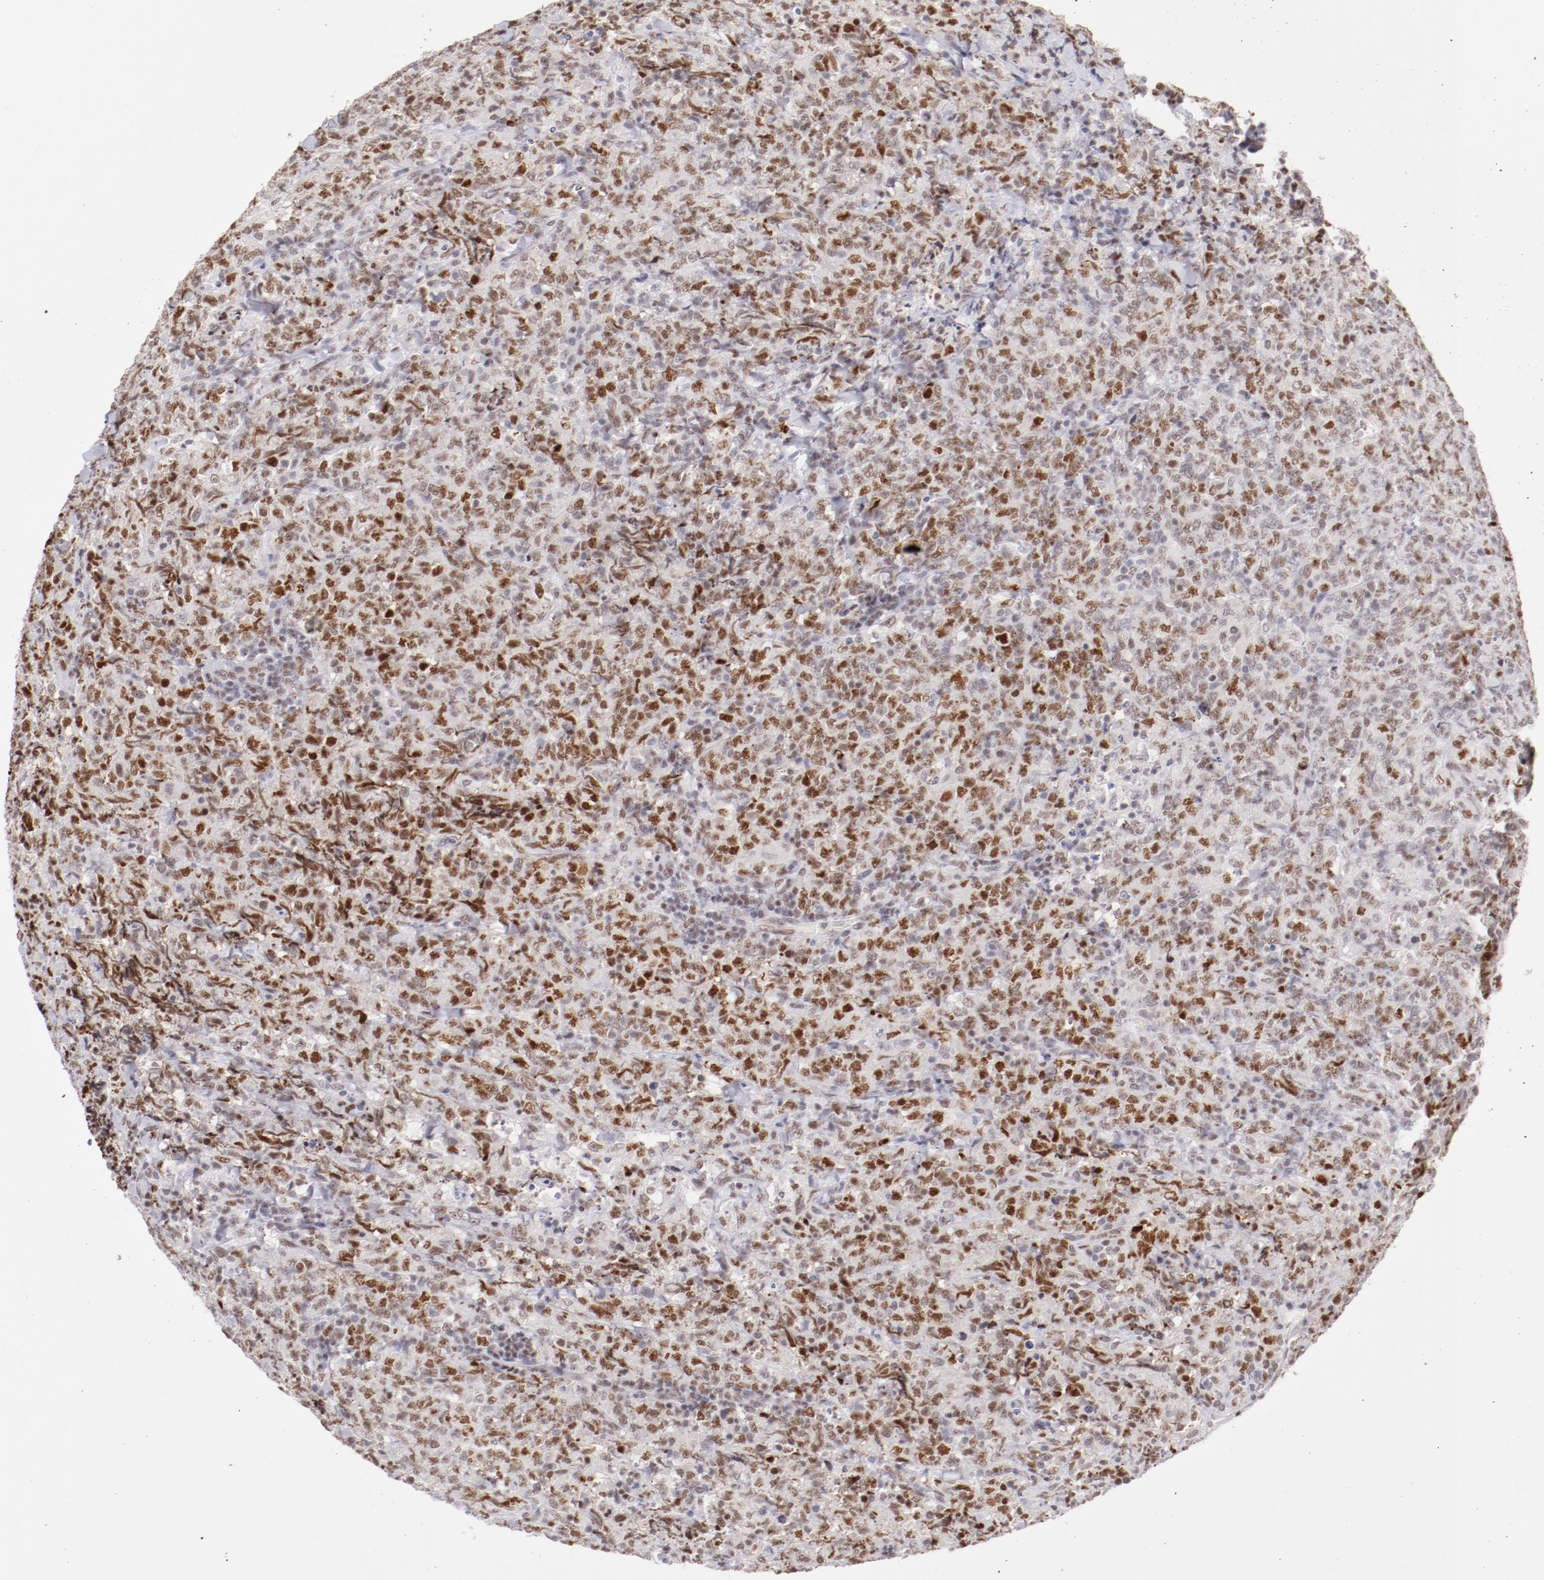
{"staining": {"intensity": "strong", "quantity": "25%-75%", "location": "nuclear"}, "tissue": "lymphoma", "cell_type": "Tumor cells", "image_type": "cancer", "snomed": [{"axis": "morphology", "description": "Malignant lymphoma, non-Hodgkin's type, High grade"}, {"axis": "topography", "description": "Tonsil"}], "caption": "The immunohistochemical stain shows strong nuclear expression in tumor cells of lymphoma tissue.", "gene": "TFAP4", "patient": {"sex": "female", "age": 36}}